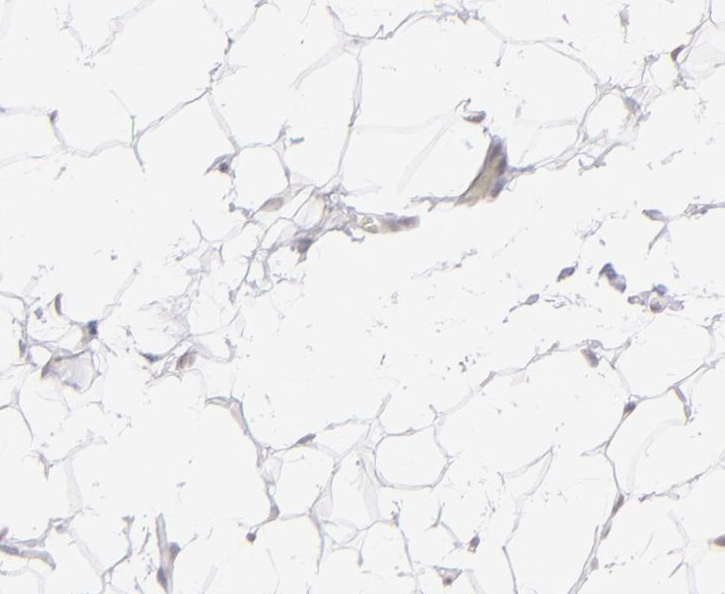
{"staining": {"intensity": "negative", "quantity": "none", "location": "none"}, "tissue": "adipose tissue", "cell_type": "Adipocytes", "image_type": "normal", "snomed": [{"axis": "morphology", "description": "Normal tissue, NOS"}, {"axis": "topography", "description": "Soft tissue"}], "caption": "IHC of benign human adipose tissue displays no positivity in adipocytes. The staining was performed using DAB (3,3'-diaminobenzidine) to visualize the protein expression in brown, while the nuclei were stained in blue with hematoxylin (Magnification: 20x).", "gene": "CLDN2", "patient": {"sex": "male", "age": 26}}